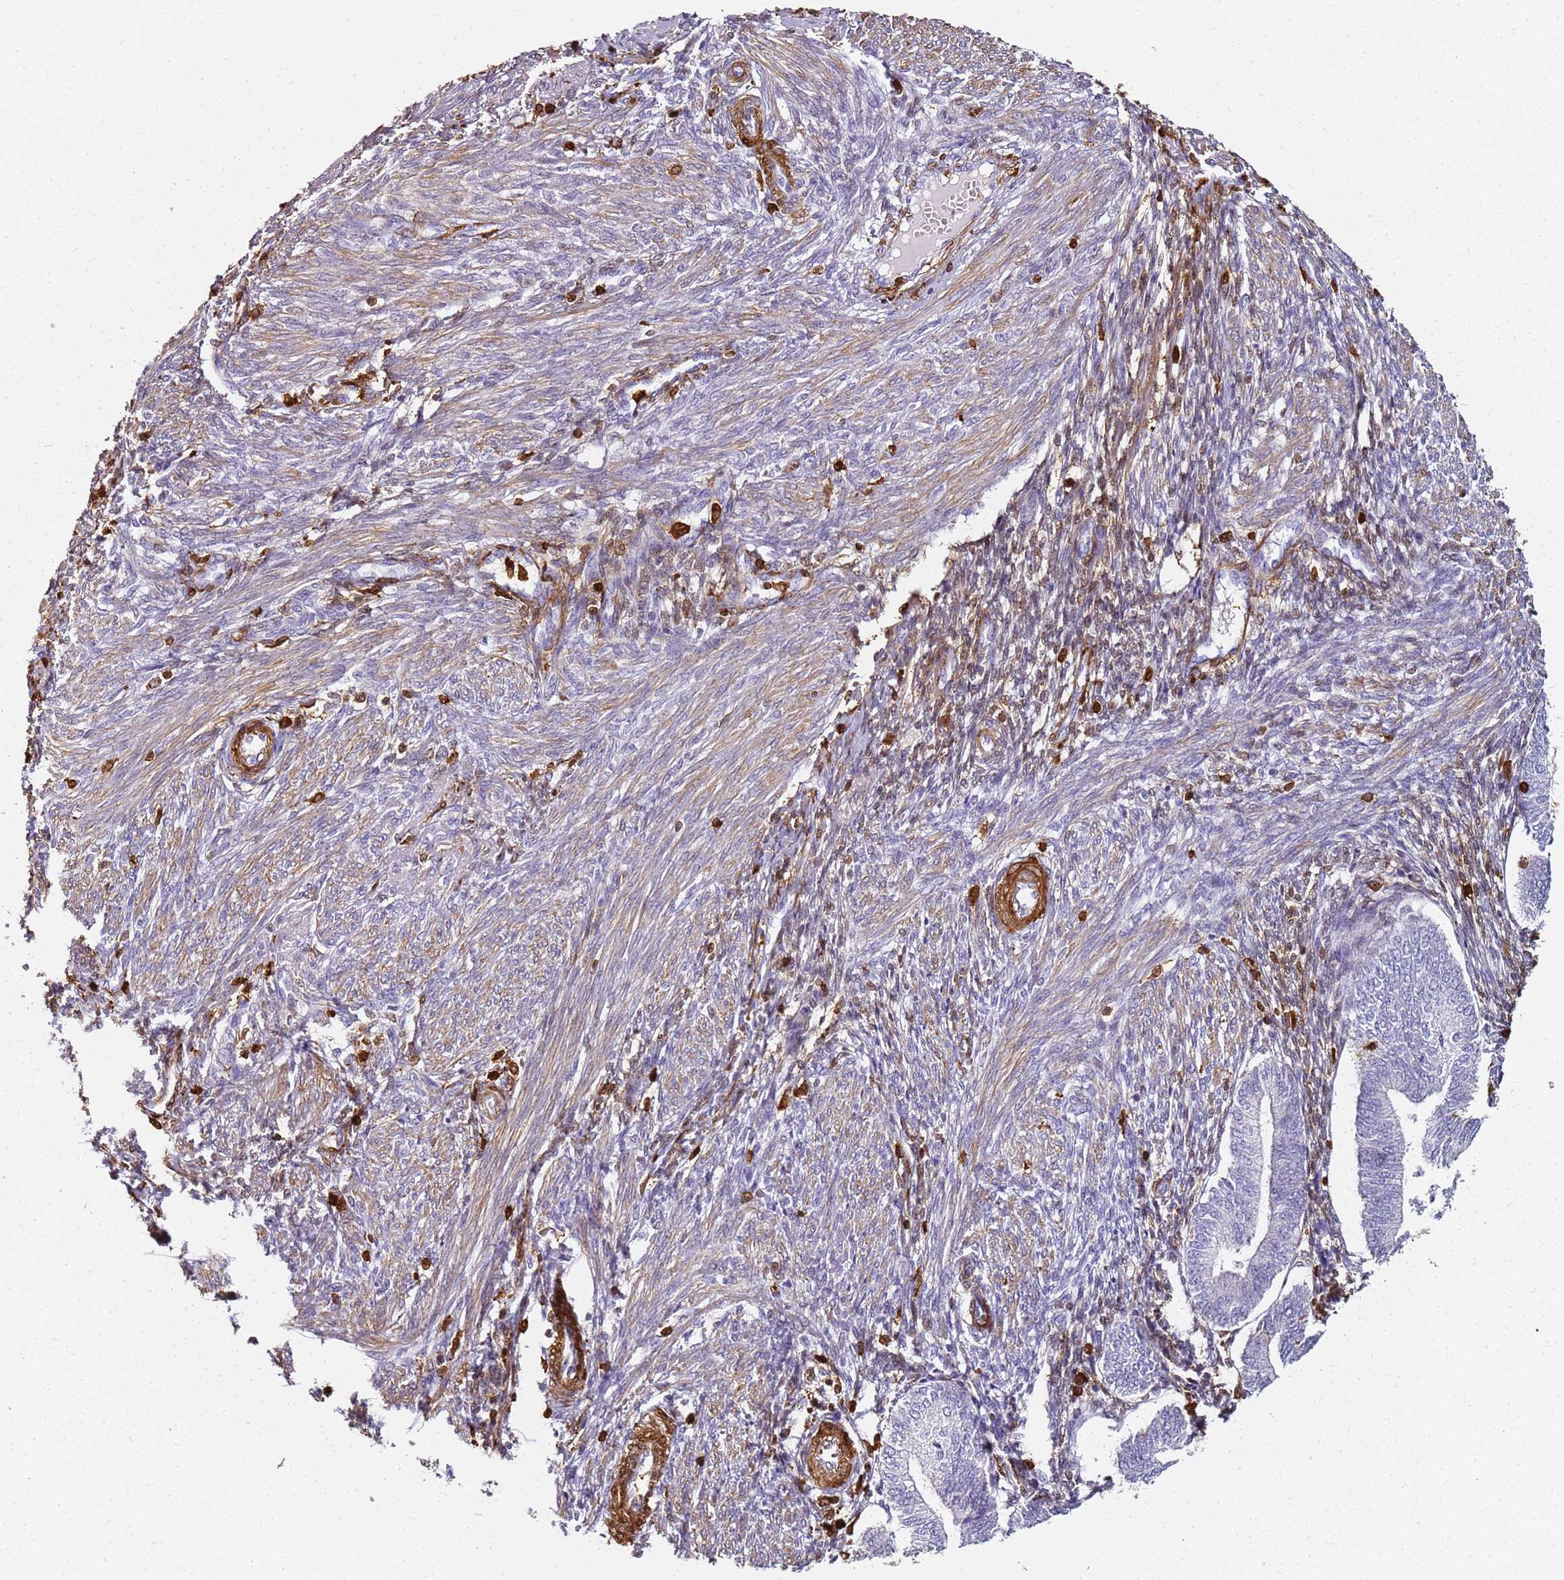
{"staining": {"intensity": "moderate", "quantity": "25%-75%", "location": "cytoplasmic/membranous,nuclear"}, "tissue": "endometrium", "cell_type": "Cells in endometrial stroma", "image_type": "normal", "snomed": [{"axis": "morphology", "description": "Normal tissue, NOS"}, {"axis": "topography", "description": "Endometrium"}], "caption": "Benign endometrium exhibits moderate cytoplasmic/membranous,nuclear positivity in approximately 25%-75% of cells in endometrial stroma, visualized by immunohistochemistry.", "gene": "S100A4", "patient": {"sex": "female", "age": 34}}